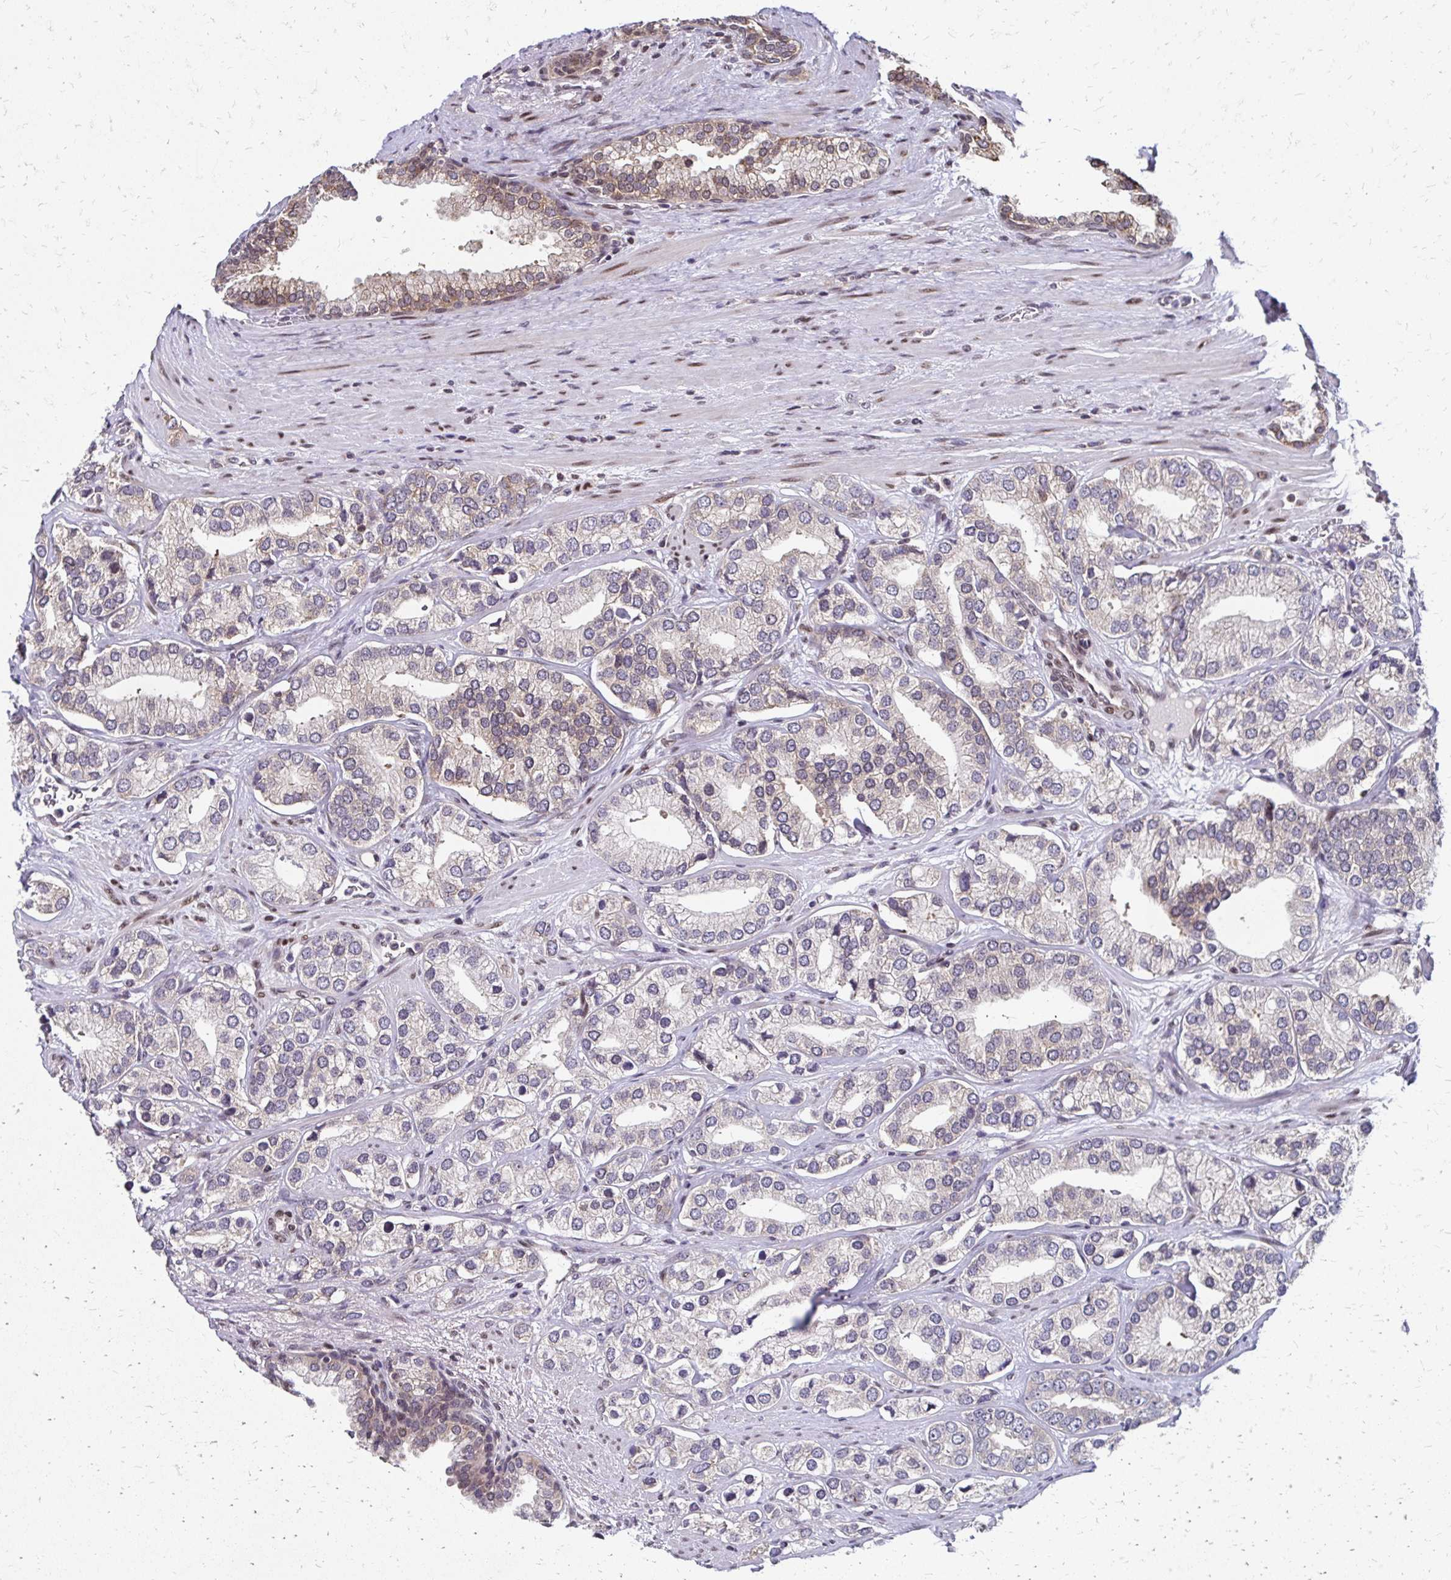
{"staining": {"intensity": "negative", "quantity": "none", "location": "none"}, "tissue": "prostate cancer", "cell_type": "Tumor cells", "image_type": "cancer", "snomed": [{"axis": "morphology", "description": "Adenocarcinoma, High grade"}, {"axis": "topography", "description": "Prostate"}], "caption": "Tumor cells show no significant staining in prostate high-grade adenocarcinoma.", "gene": "CBX7", "patient": {"sex": "male", "age": 58}}